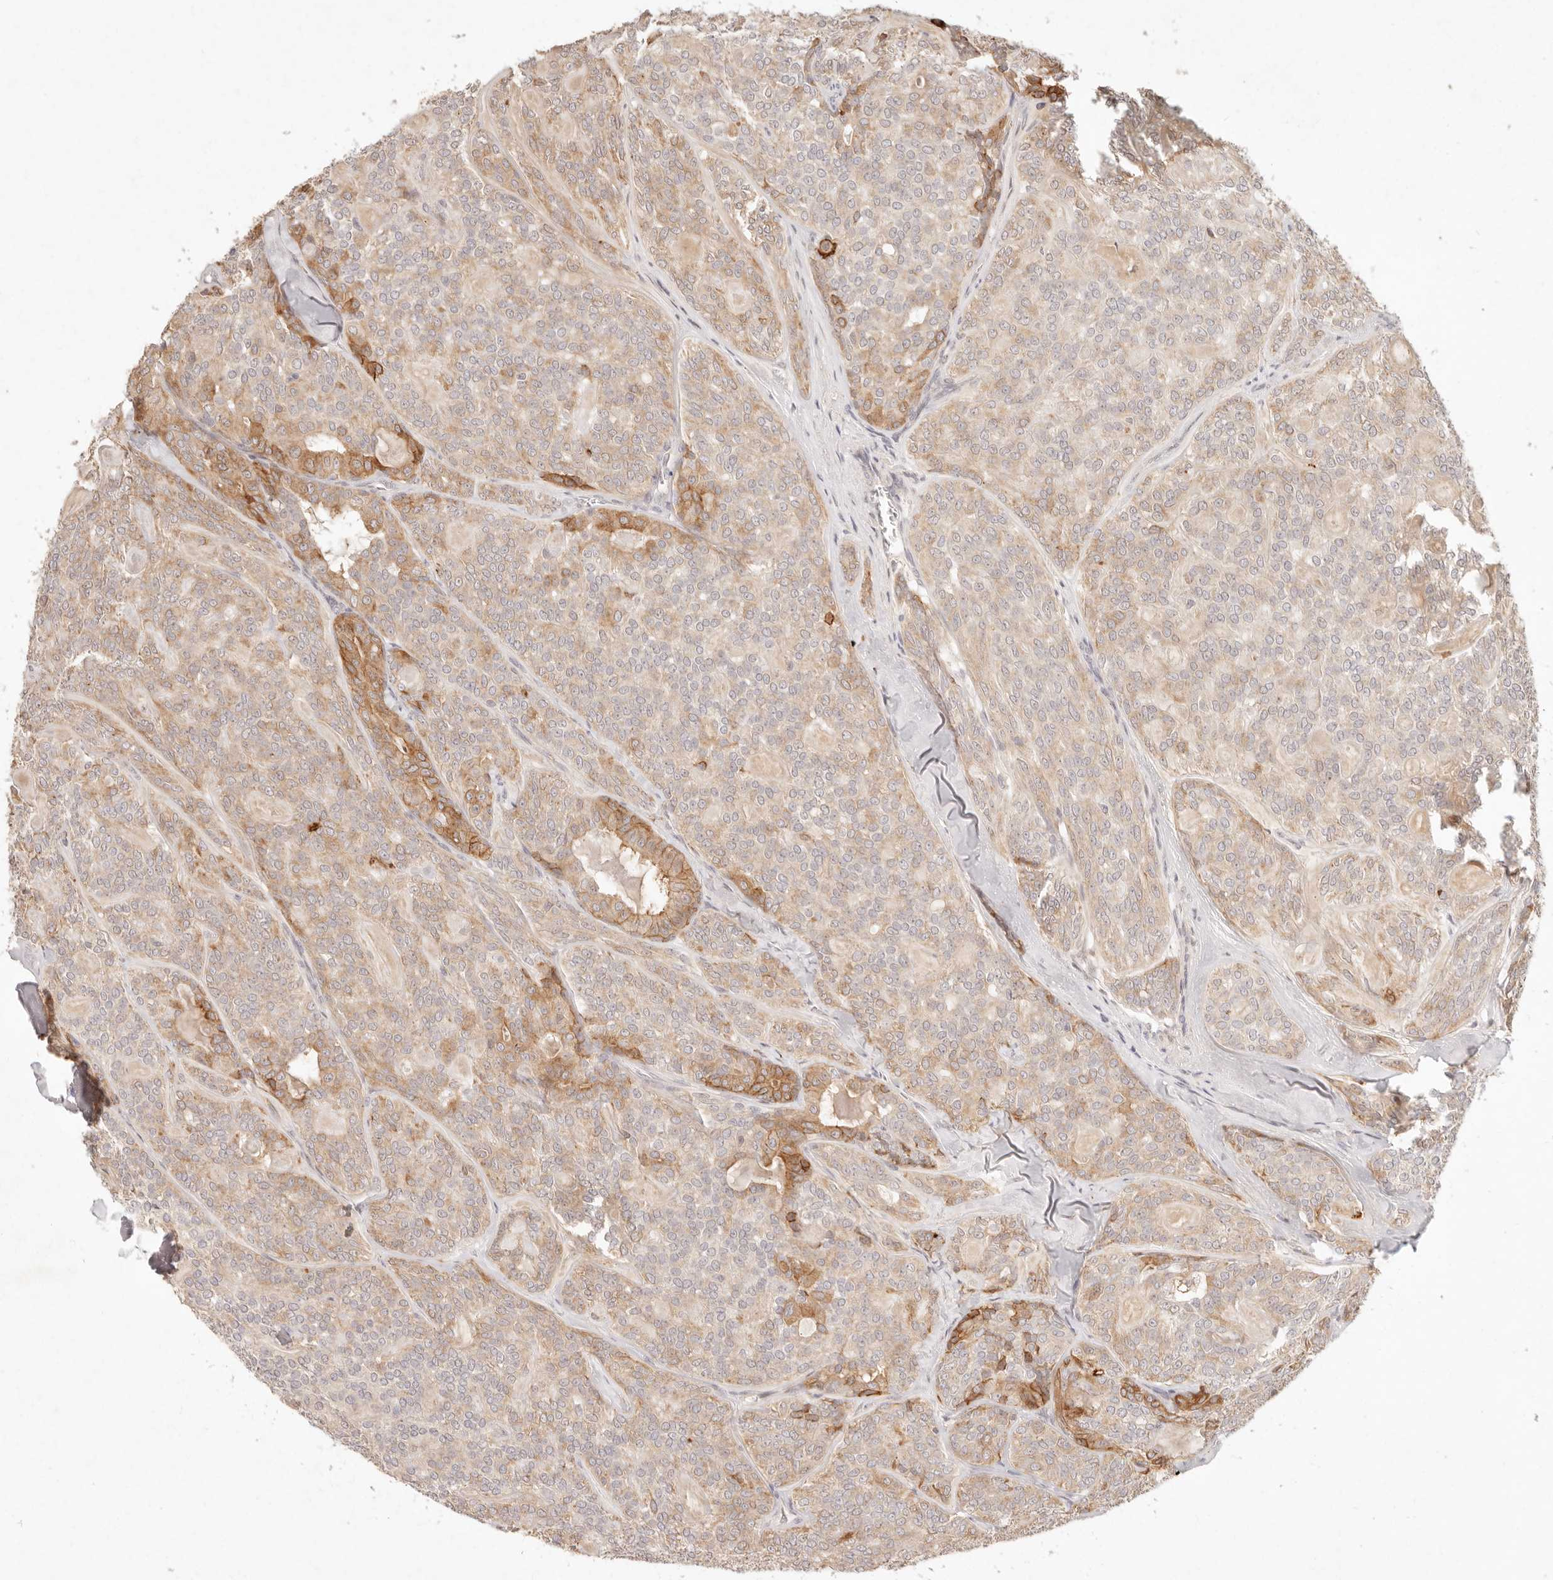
{"staining": {"intensity": "moderate", "quantity": "25%-75%", "location": "cytoplasmic/membranous"}, "tissue": "head and neck cancer", "cell_type": "Tumor cells", "image_type": "cancer", "snomed": [{"axis": "morphology", "description": "Adenocarcinoma, NOS"}, {"axis": "topography", "description": "Head-Neck"}], "caption": "This photomicrograph demonstrates IHC staining of human head and neck cancer (adenocarcinoma), with medium moderate cytoplasmic/membranous expression in about 25%-75% of tumor cells.", "gene": "C1orf127", "patient": {"sex": "male", "age": 66}}